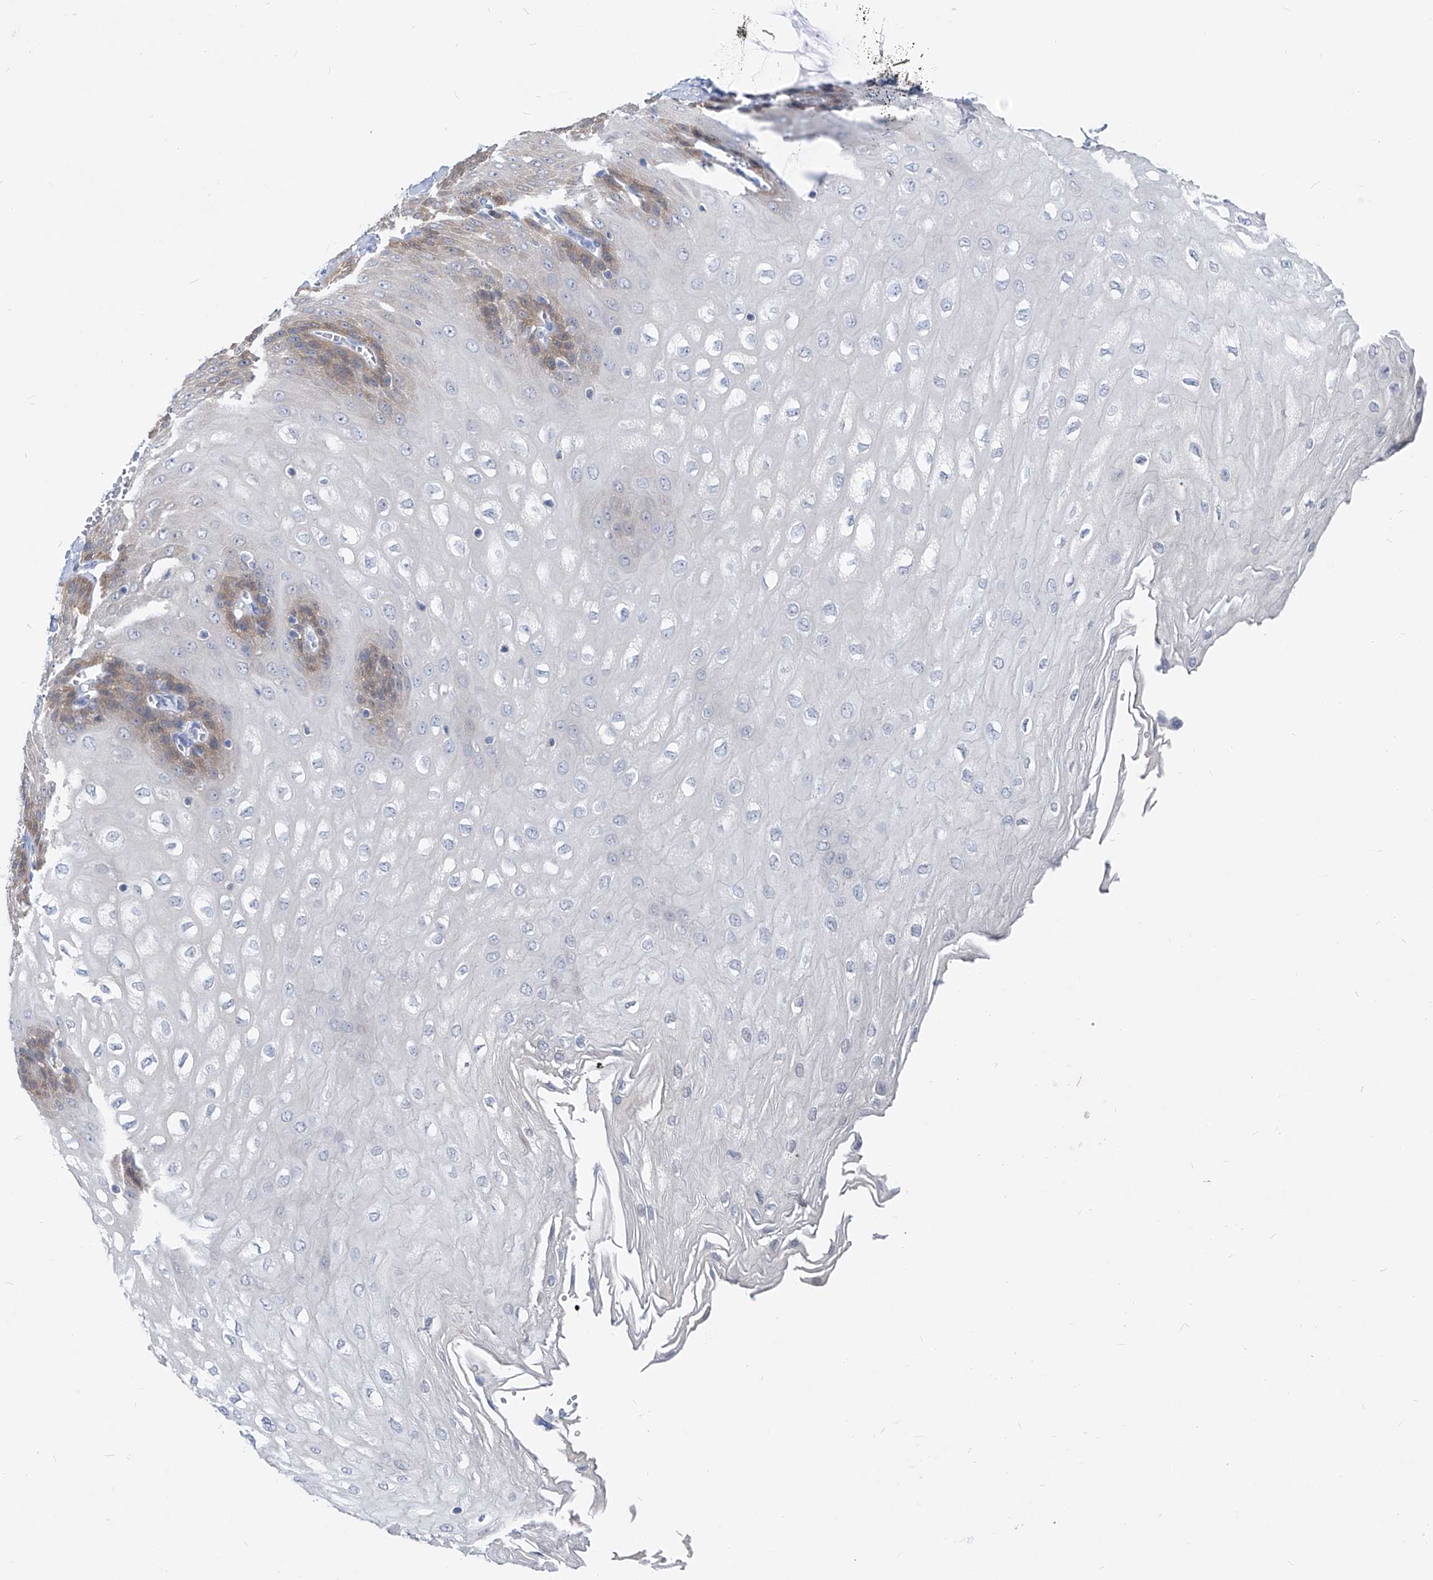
{"staining": {"intensity": "moderate", "quantity": "25%-75%", "location": "cytoplasmic/membranous"}, "tissue": "esophagus", "cell_type": "Squamous epithelial cells", "image_type": "normal", "snomed": [{"axis": "morphology", "description": "Normal tissue, NOS"}, {"axis": "topography", "description": "Esophagus"}], "caption": "DAB (3,3'-diaminobenzidine) immunohistochemical staining of unremarkable human esophagus reveals moderate cytoplasmic/membranous protein expression in approximately 25%-75% of squamous epithelial cells.", "gene": "UFL1", "patient": {"sex": "male", "age": 60}}